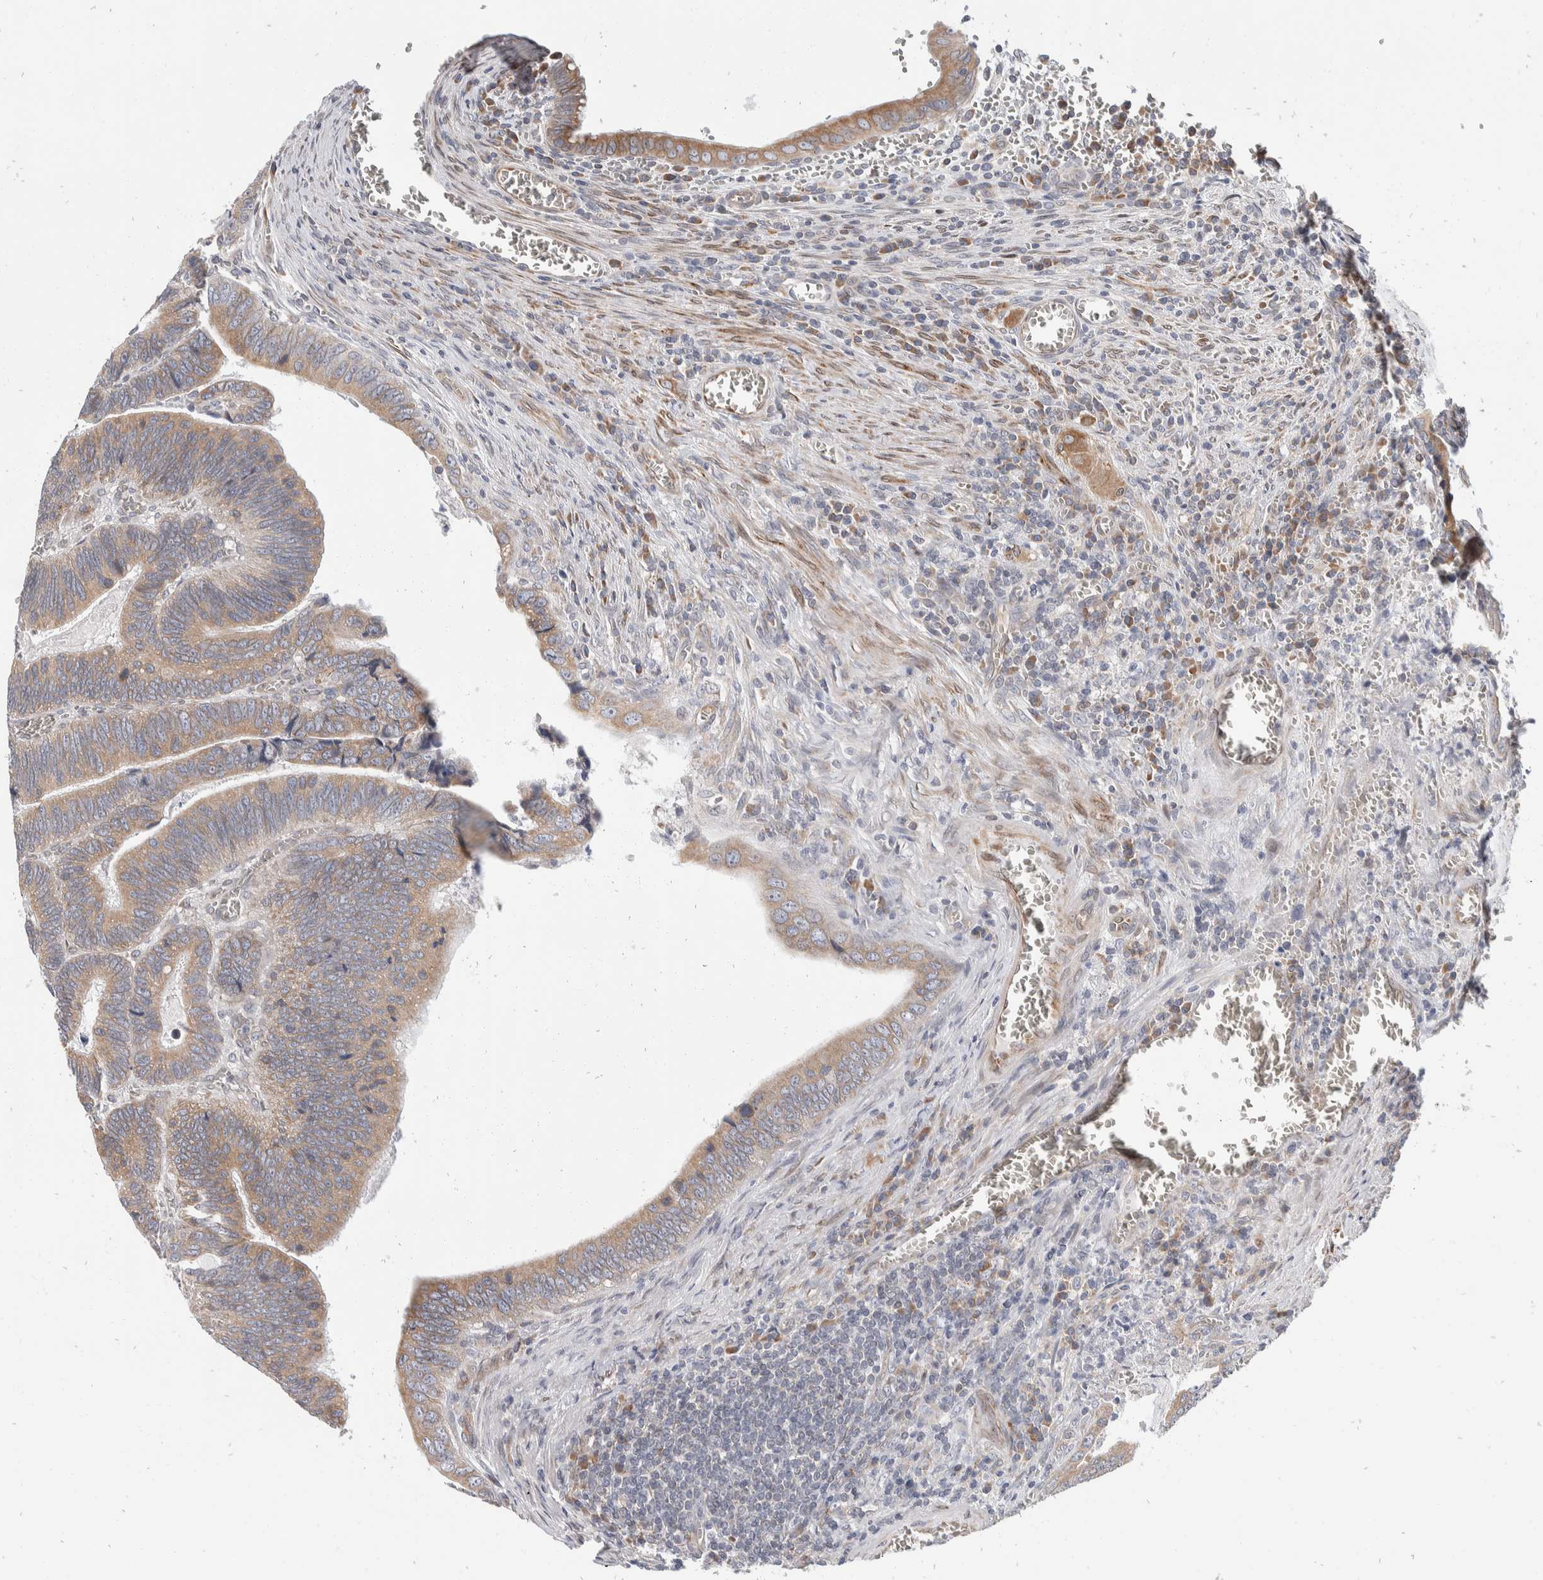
{"staining": {"intensity": "moderate", "quantity": ">75%", "location": "cytoplasmic/membranous"}, "tissue": "colorectal cancer", "cell_type": "Tumor cells", "image_type": "cancer", "snomed": [{"axis": "morphology", "description": "Inflammation, NOS"}, {"axis": "morphology", "description": "Adenocarcinoma, NOS"}, {"axis": "topography", "description": "Colon"}], "caption": "This is an image of immunohistochemistry (IHC) staining of colorectal adenocarcinoma, which shows moderate expression in the cytoplasmic/membranous of tumor cells.", "gene": "TMEM245", "patient": {"sex": "male", "age": 72}}